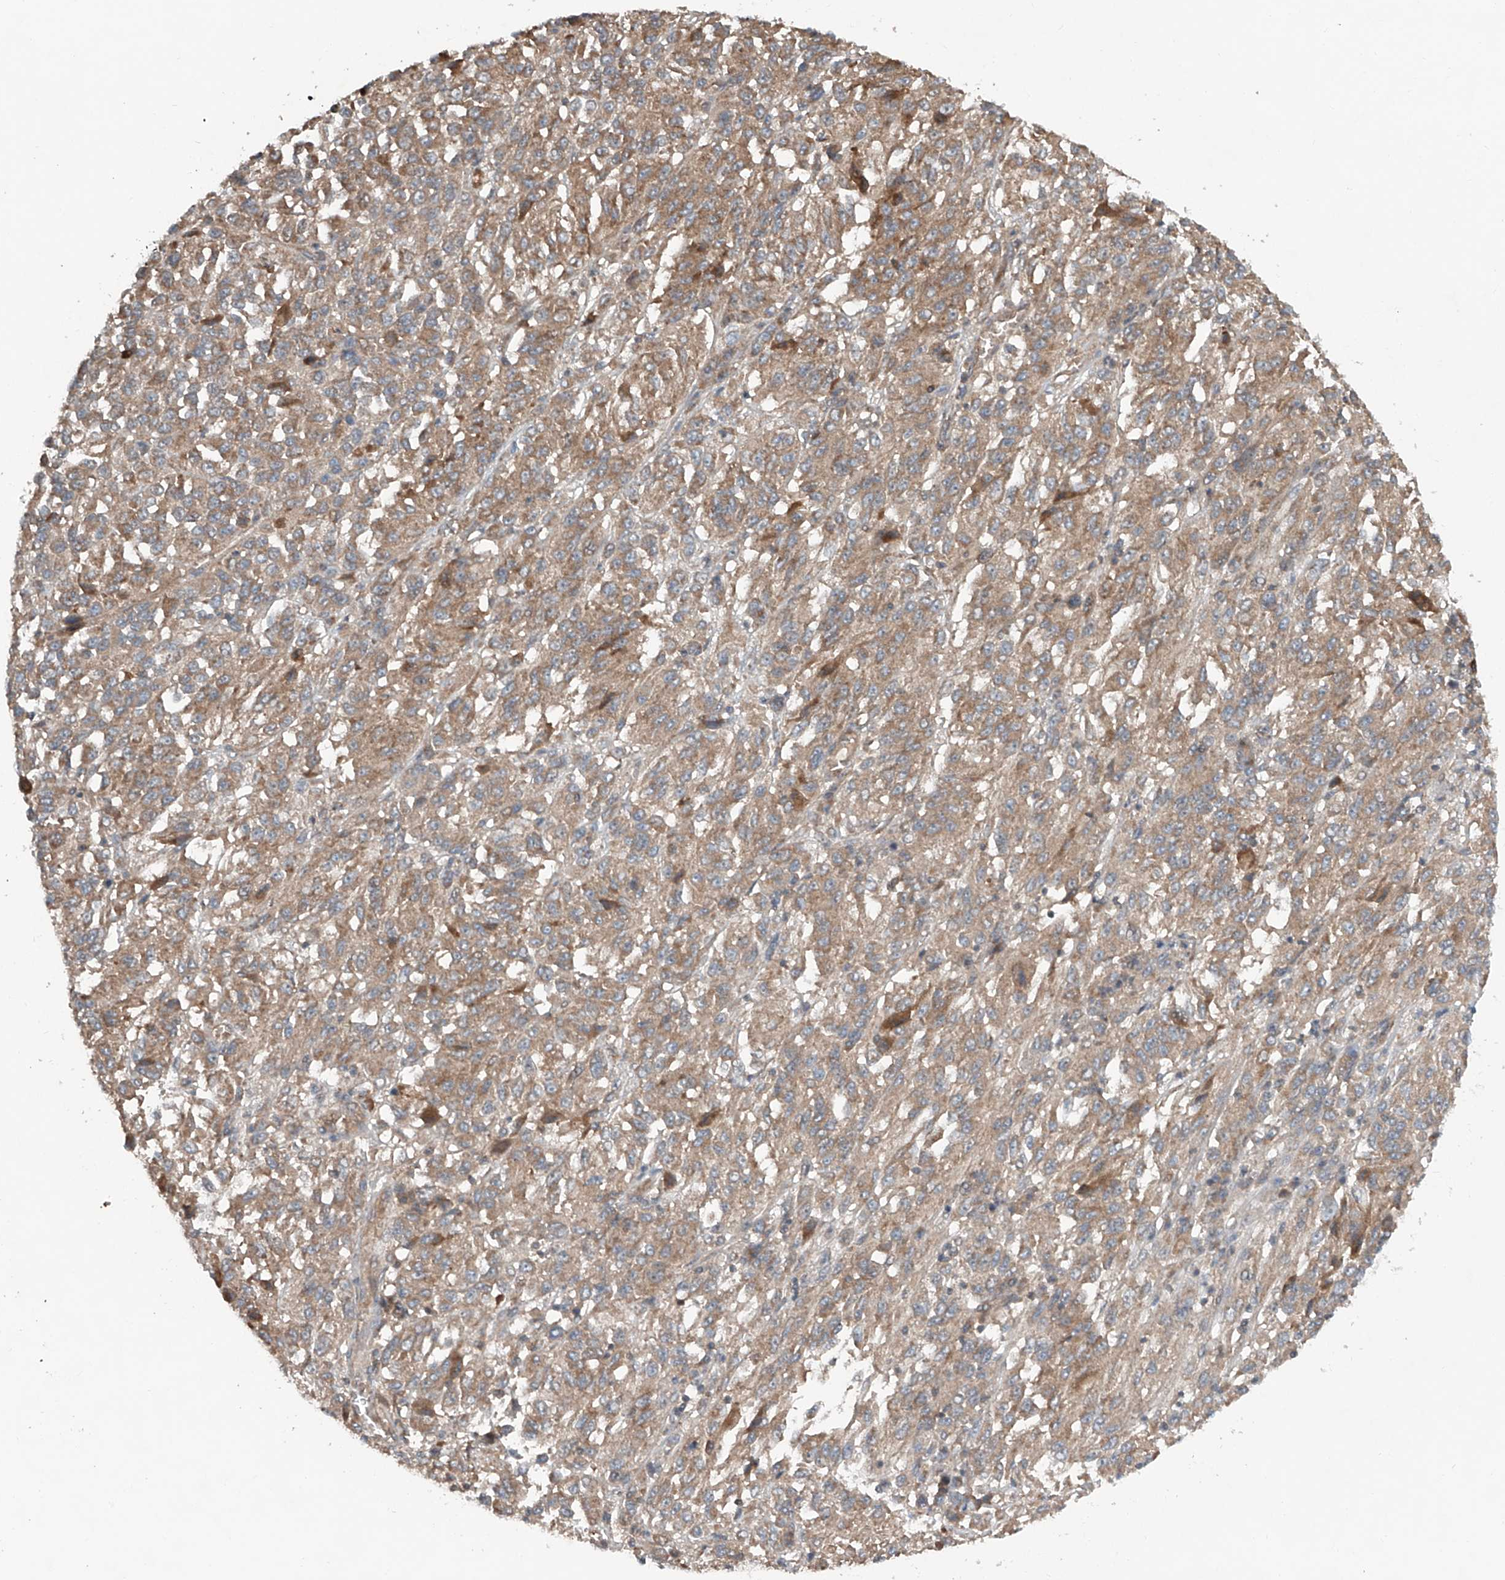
{"staining": {"intensity": "weak", "quantity": ">75%", "location": "cytoplasmic/membranous"}, "tissue": "melanoma", "cell_type": "Tumor cells", "image_type": "cancer", "snomed": [{"axis": "morphology", "description": "Malignant melanoma, Metastatic site"}, {"axis": "topography", "description": "Lung"}], "caption": "About >75% of tumor cells in melanoma demonstrate weak cytoplasmic/membranous protein positivity as visualized by brown immunohistochemical staining.", "gene": "ADAM23", "patient": {"sex": "male", "age": 64}}